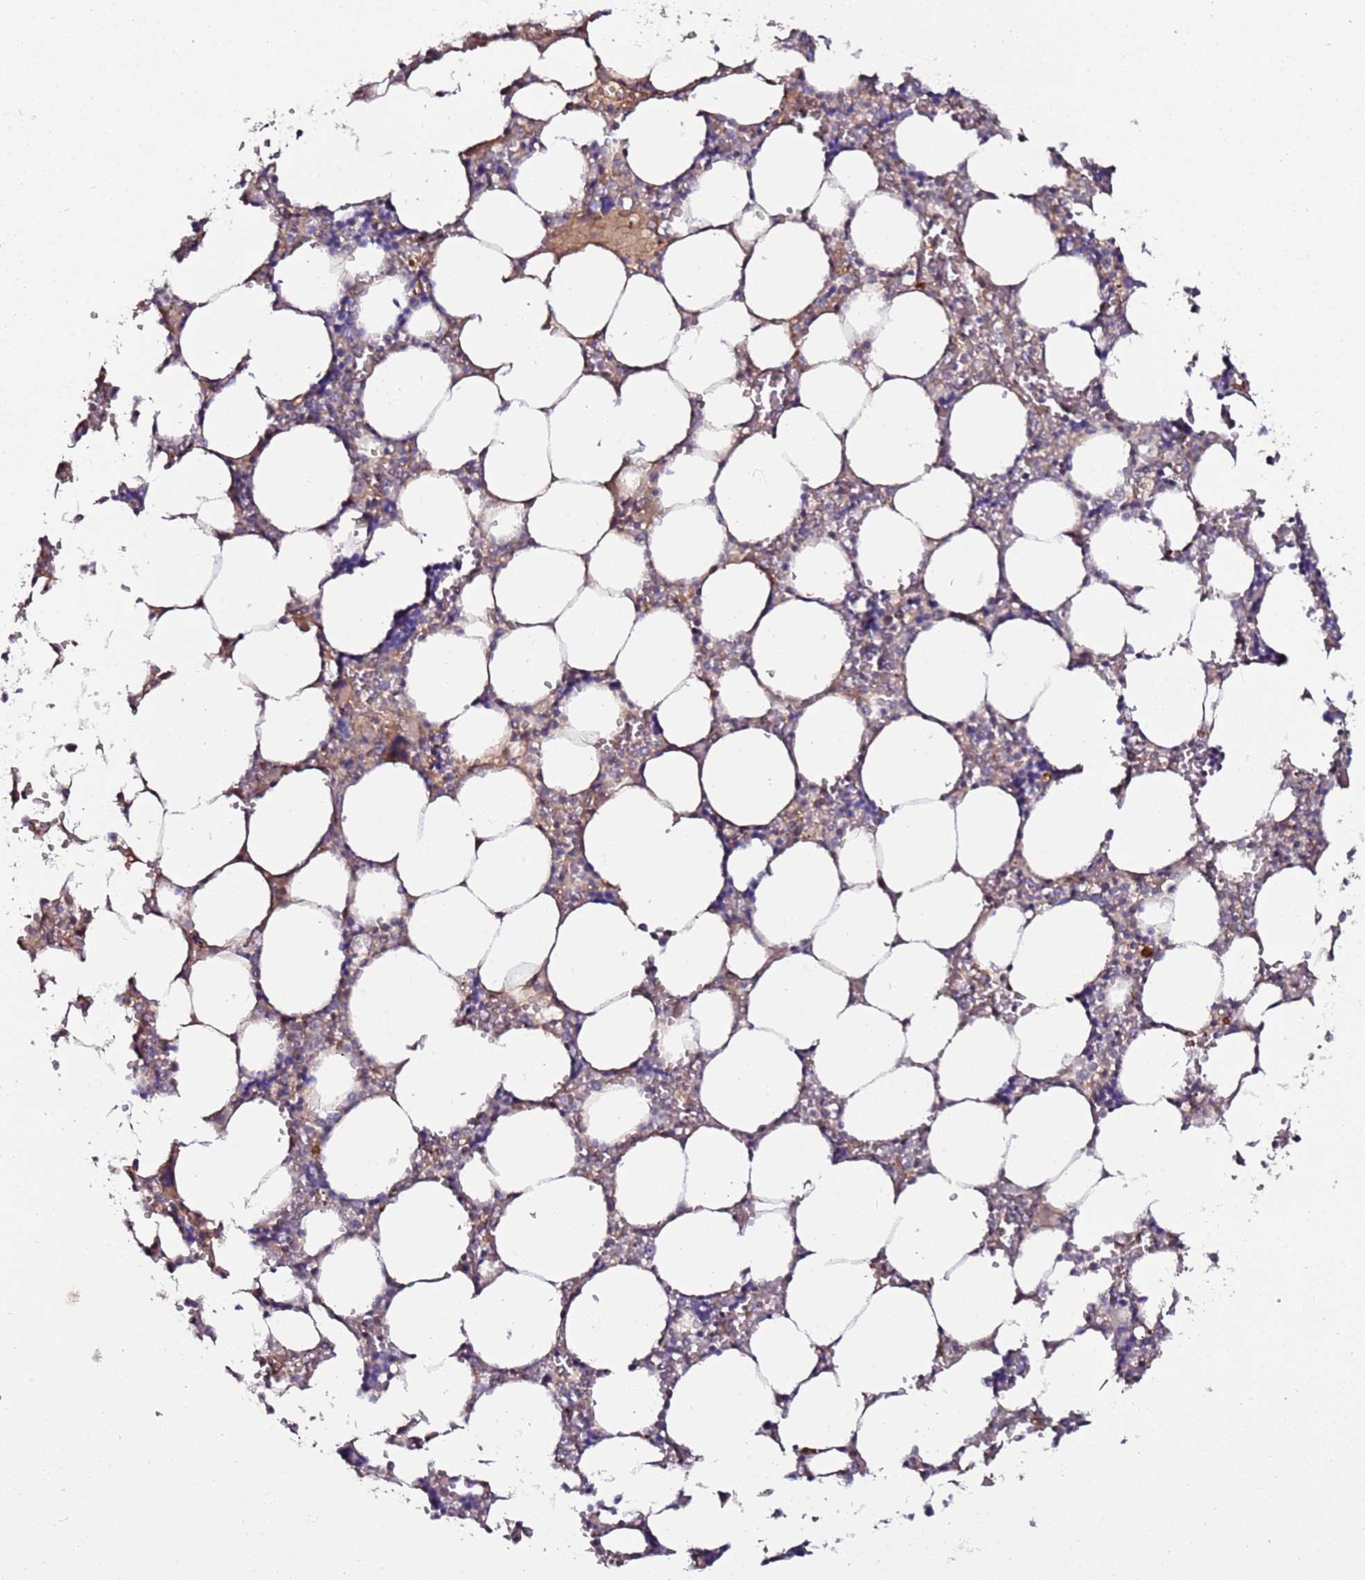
{"staining": {"intensity": "weak", "quantity": "<25%", "location": "cytoplasmic/membranous"}, "tissue": "bone marrow", "cell_type": "Hematopoietic cells", "image_type": "normal", "snomed": [{"axis": "morphology", "description": "Normal tissue, NOS"}, {"axis": "topography", "description": "Bone marrow"}], "caption": "A high-resolution image shows IHC staining of benign bone marrow, which shows no significant staining in hematopoietic cells. (DAB (3,3'-diaminobenzidine) immunohistochemistry, high magnification).", "gene": "DUSP28", "patient": {"sex": "male", "age": 64}}